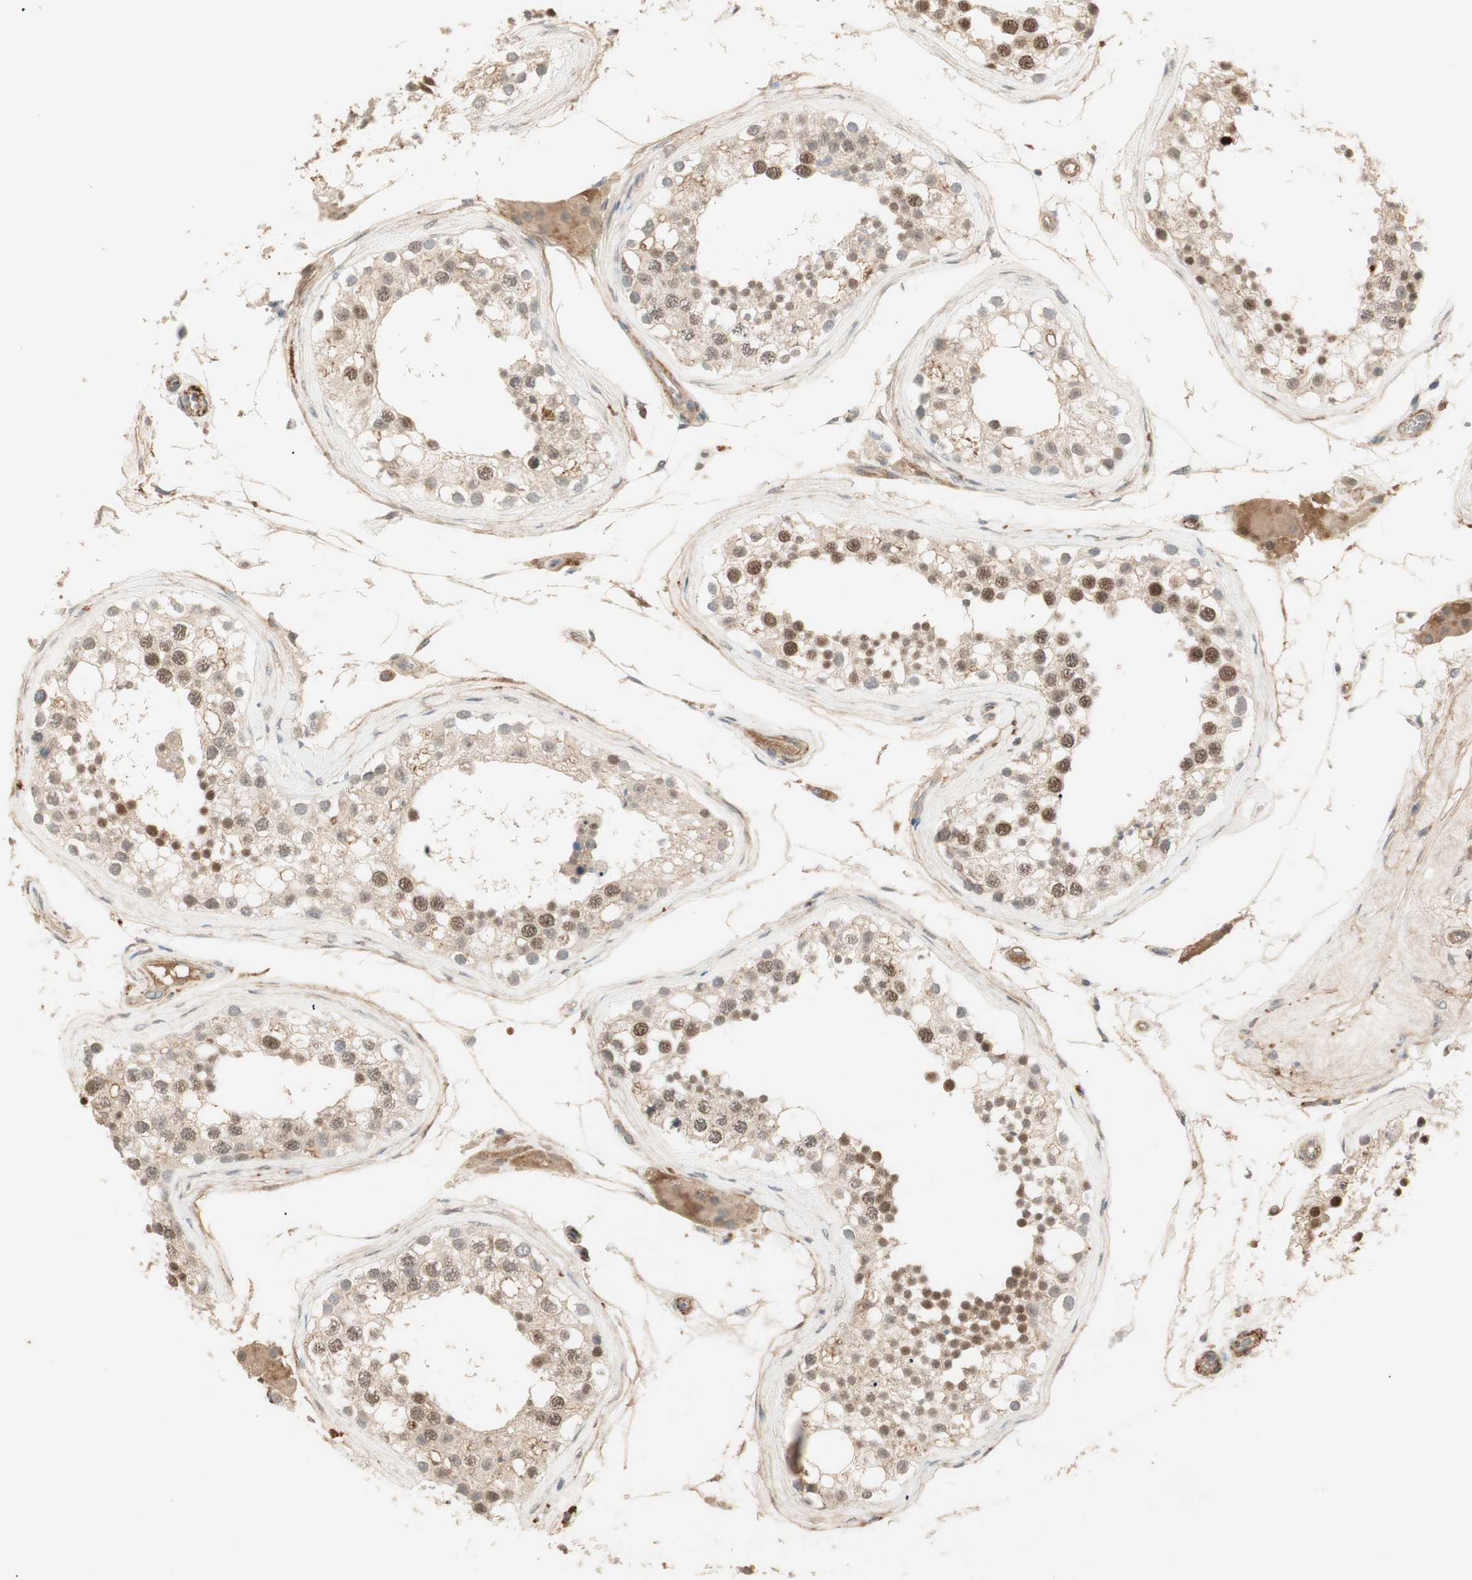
{"staining": {"intensity": "strong", "quantity": ">75%", "location": "nuclear"}, "tissue": "testis", "cell_type": "Cells in seminiferous ducts", "image_type": "normal", "snomed": [{"axis": "morphology", "description": "Normal tissue, NOS"}, {"axis": "topography", "description": "Testis"}], "caption": "Immunohistochemistry (DAB (3,3'-diaminobenzidine)) staining of normal human testis exhibits strong nuclear protein positivity in about >75% of cells in seminiferous ducts.", "gene": "RNGTT", "patient": {"sex": "male", "age": 68}}